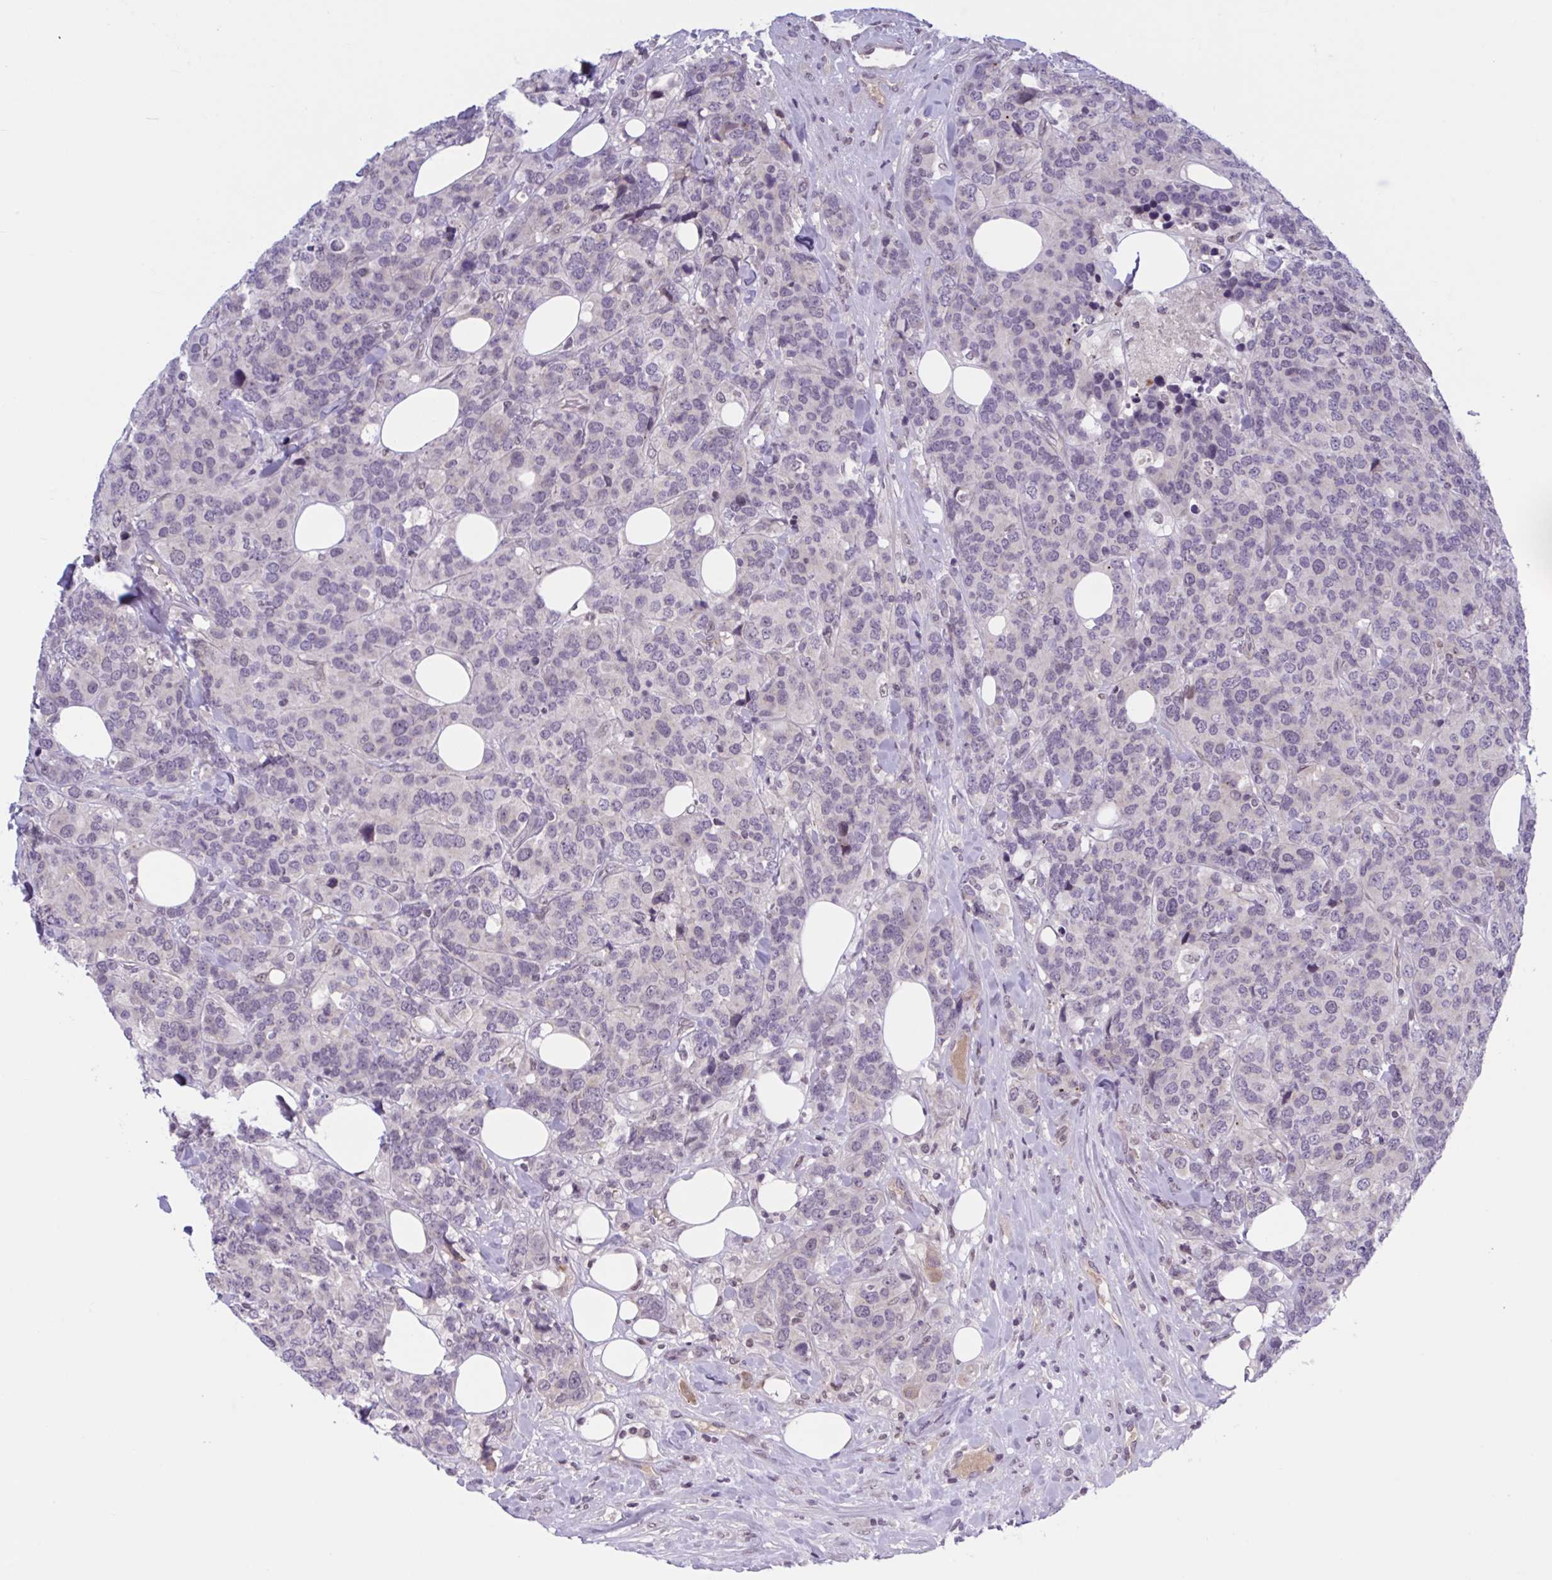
{"staining": {"intensity": "negative", "quantity": "none", "location": "none"}, "tissue": "breast cancer", "cell_type": "Tumor cells", "image_type": "cancer", "snomed": [{"axis": "morphology", "description": "Lobular carcinoma"}, {"axis": "topography", "description": "Breast"}], "caption": "IHC photomicrograph of neoplastic tissue: human lobular carcinoma (breast) stained with DAB displays no significant protein expression in tumor cells. Nuclei are stained in blue.", "gene": "TTC7B", "patient": {"sex": "female", "age": 59}}